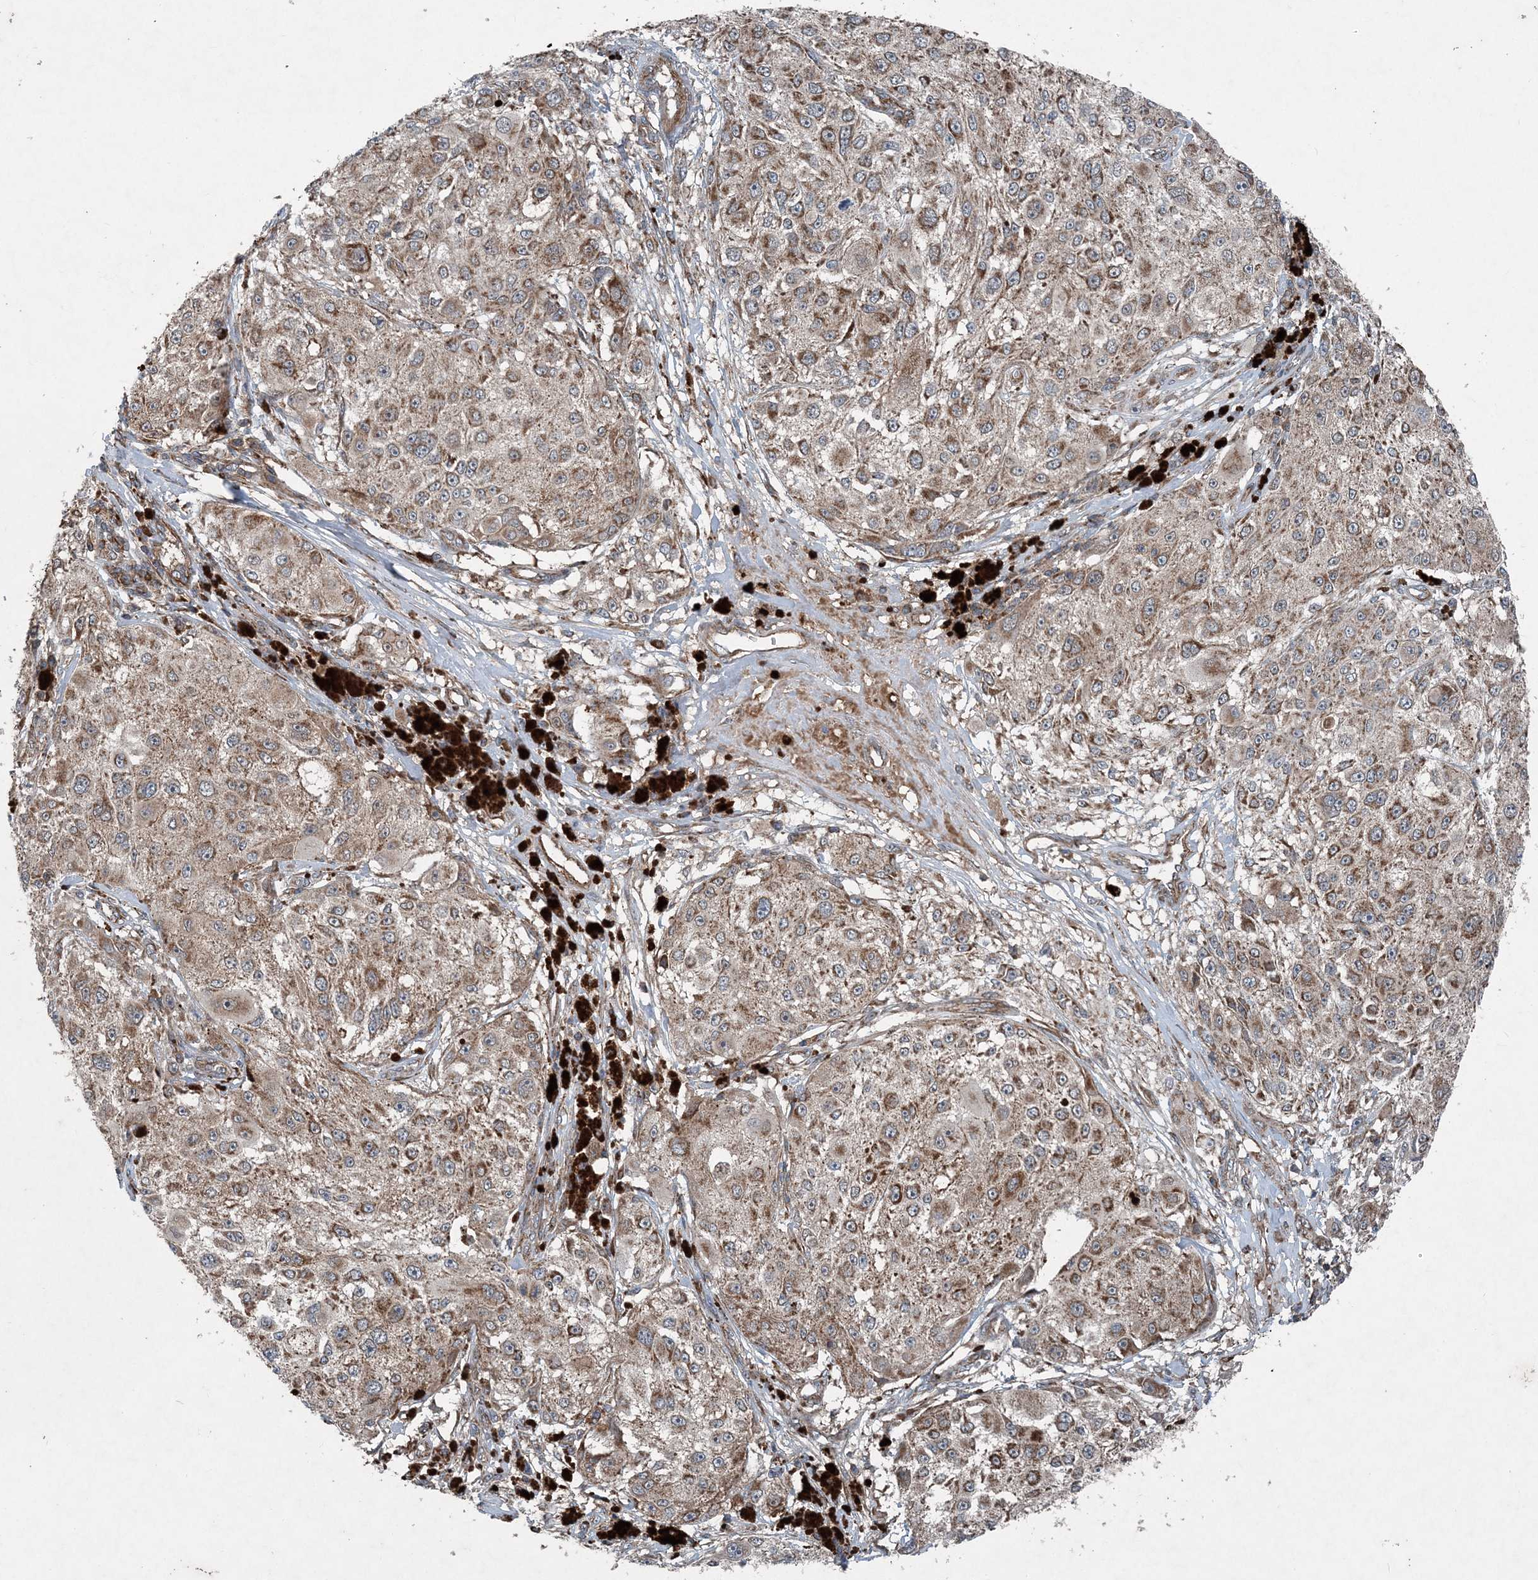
{"staining": {"intensity": "moderate", "quantity": ">75%", "location": "cytoplasmic/membranous"}, "tissue": "melanoma", "cell_type": "Tumor cells", "image_type": "cancer", "snomed": [{"axis": "morphology", "description": "Necrosis, NOS"}, {"axis": "morphology", "description": "Malignant melanoma, NOS"}, {"axis": "topography", "description": "Skin"}], "caption": "Human melanoma stained for a protein (brown) shows moderate cytoplasmic/membranous positive staining in about >75% of tumor cells.", "gene": "NDUFA2", "patient": {"sex": "female", "age": 87}}